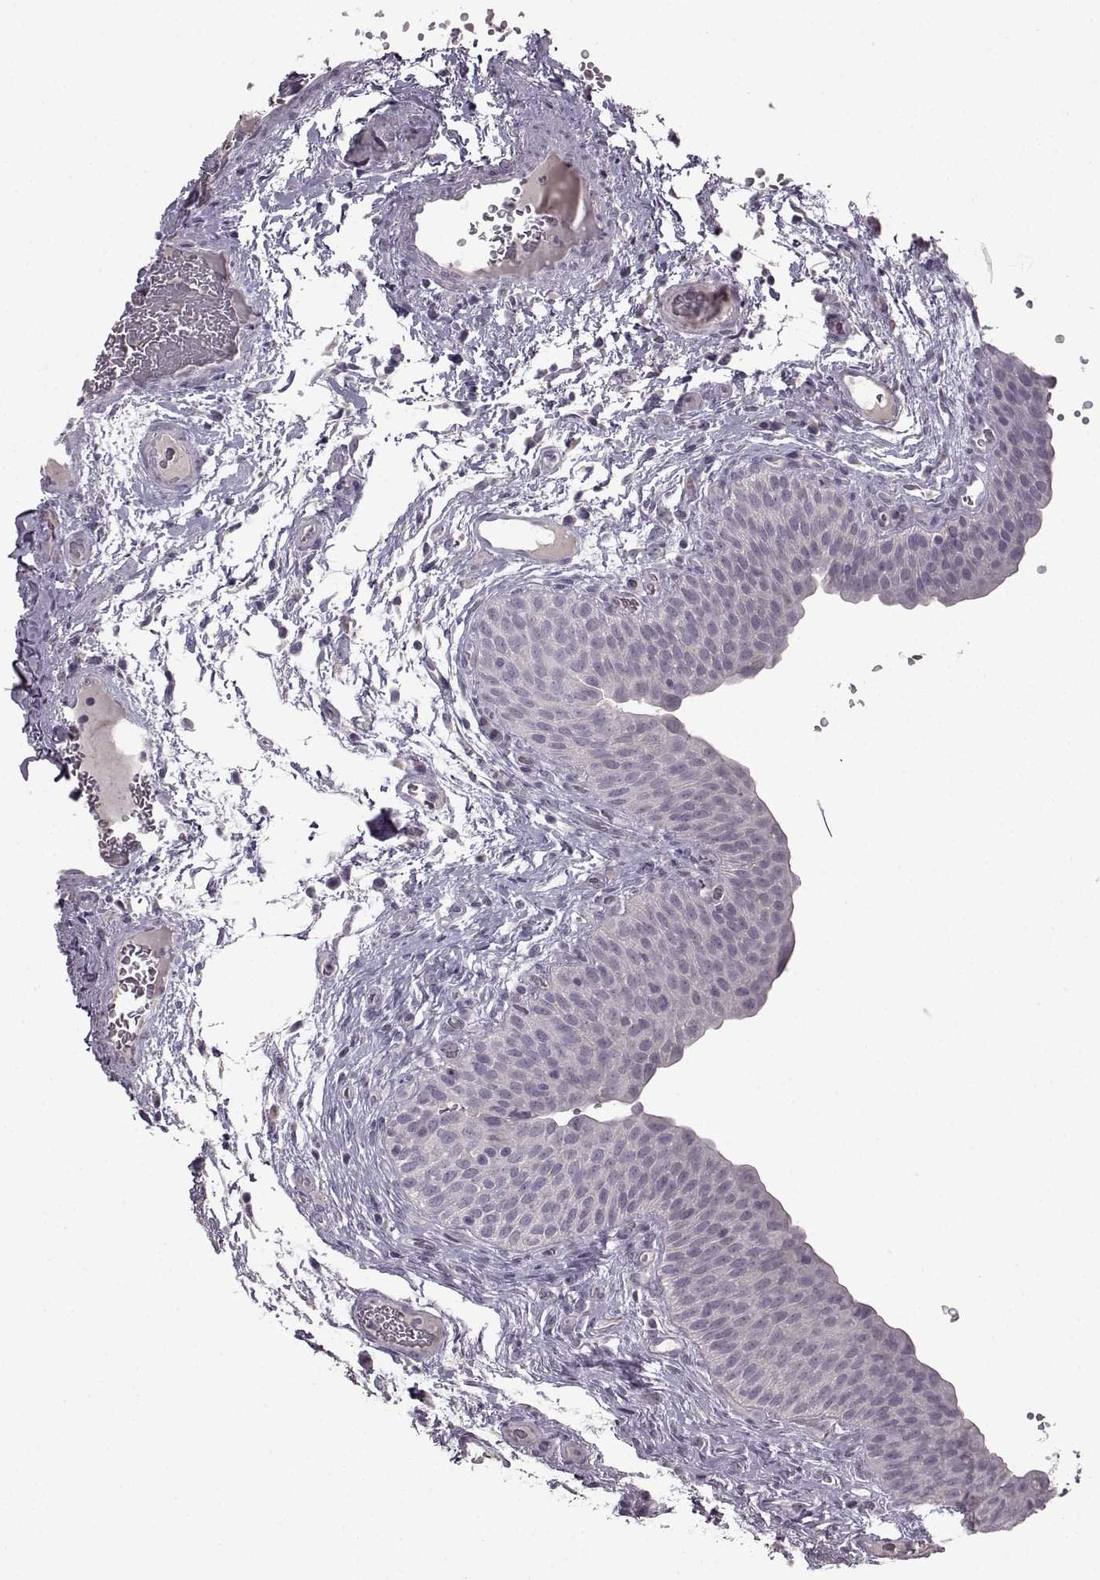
{"staining": {"intensity": "negative", "quantity": "none", "location": "none"}, "tissue": "urinary bladder", "cell_type": "Urothelial cells", "image_type": "normal", "snomed": [{"axis": "morphology", "description": "Normal tissue, NOS"}, {"axis": "topography", "description": "Urinary bladder"}], "caption": "Immunohistochemistry image of normal human urinary bladder stained for a protein (brown), which exhibits no expression in urothelial cells.", "gene": "LHB", "patient": {"sex": "male", "age": 66}}